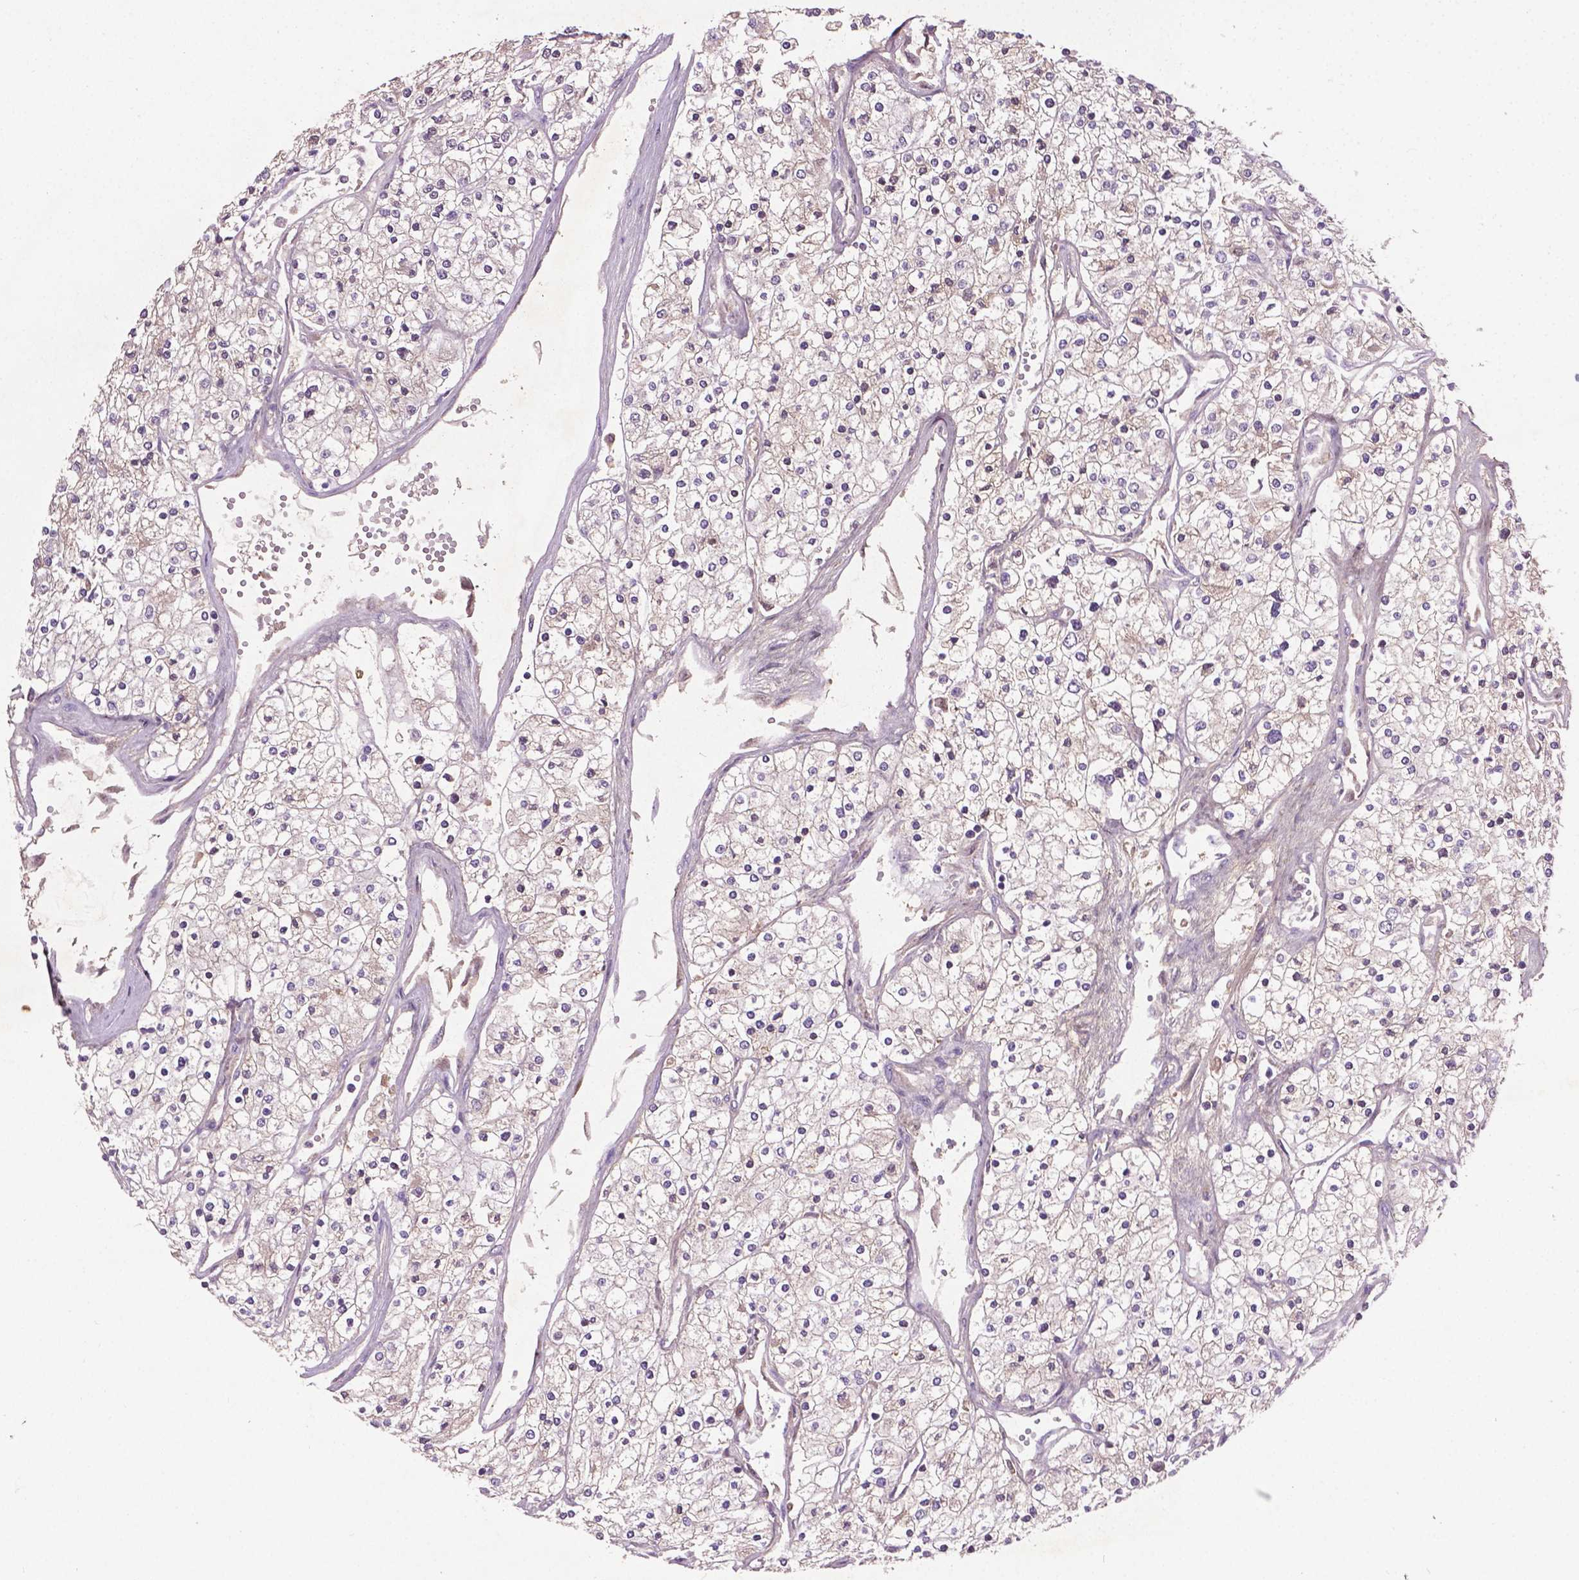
{"staining": {"intensity": "negative", "quantity": "none", "location": "none"}, "tissue": "renal cancer", "cell_type": "Tumor cells", "image_type": "cancer", "snomed": [{"axis": "morphology", "description": "Adenocarcinoma, NOS"}, {"axis": "topography", "description": "Kidney"}], "caption": "High power microscopy micrograph of an immunohistochemistry (IHC) image of renal cancer, revealing no significant positivity in tumor cells.", "gene": "SOX17", "patient": {"sex": "male", "age": 80}}